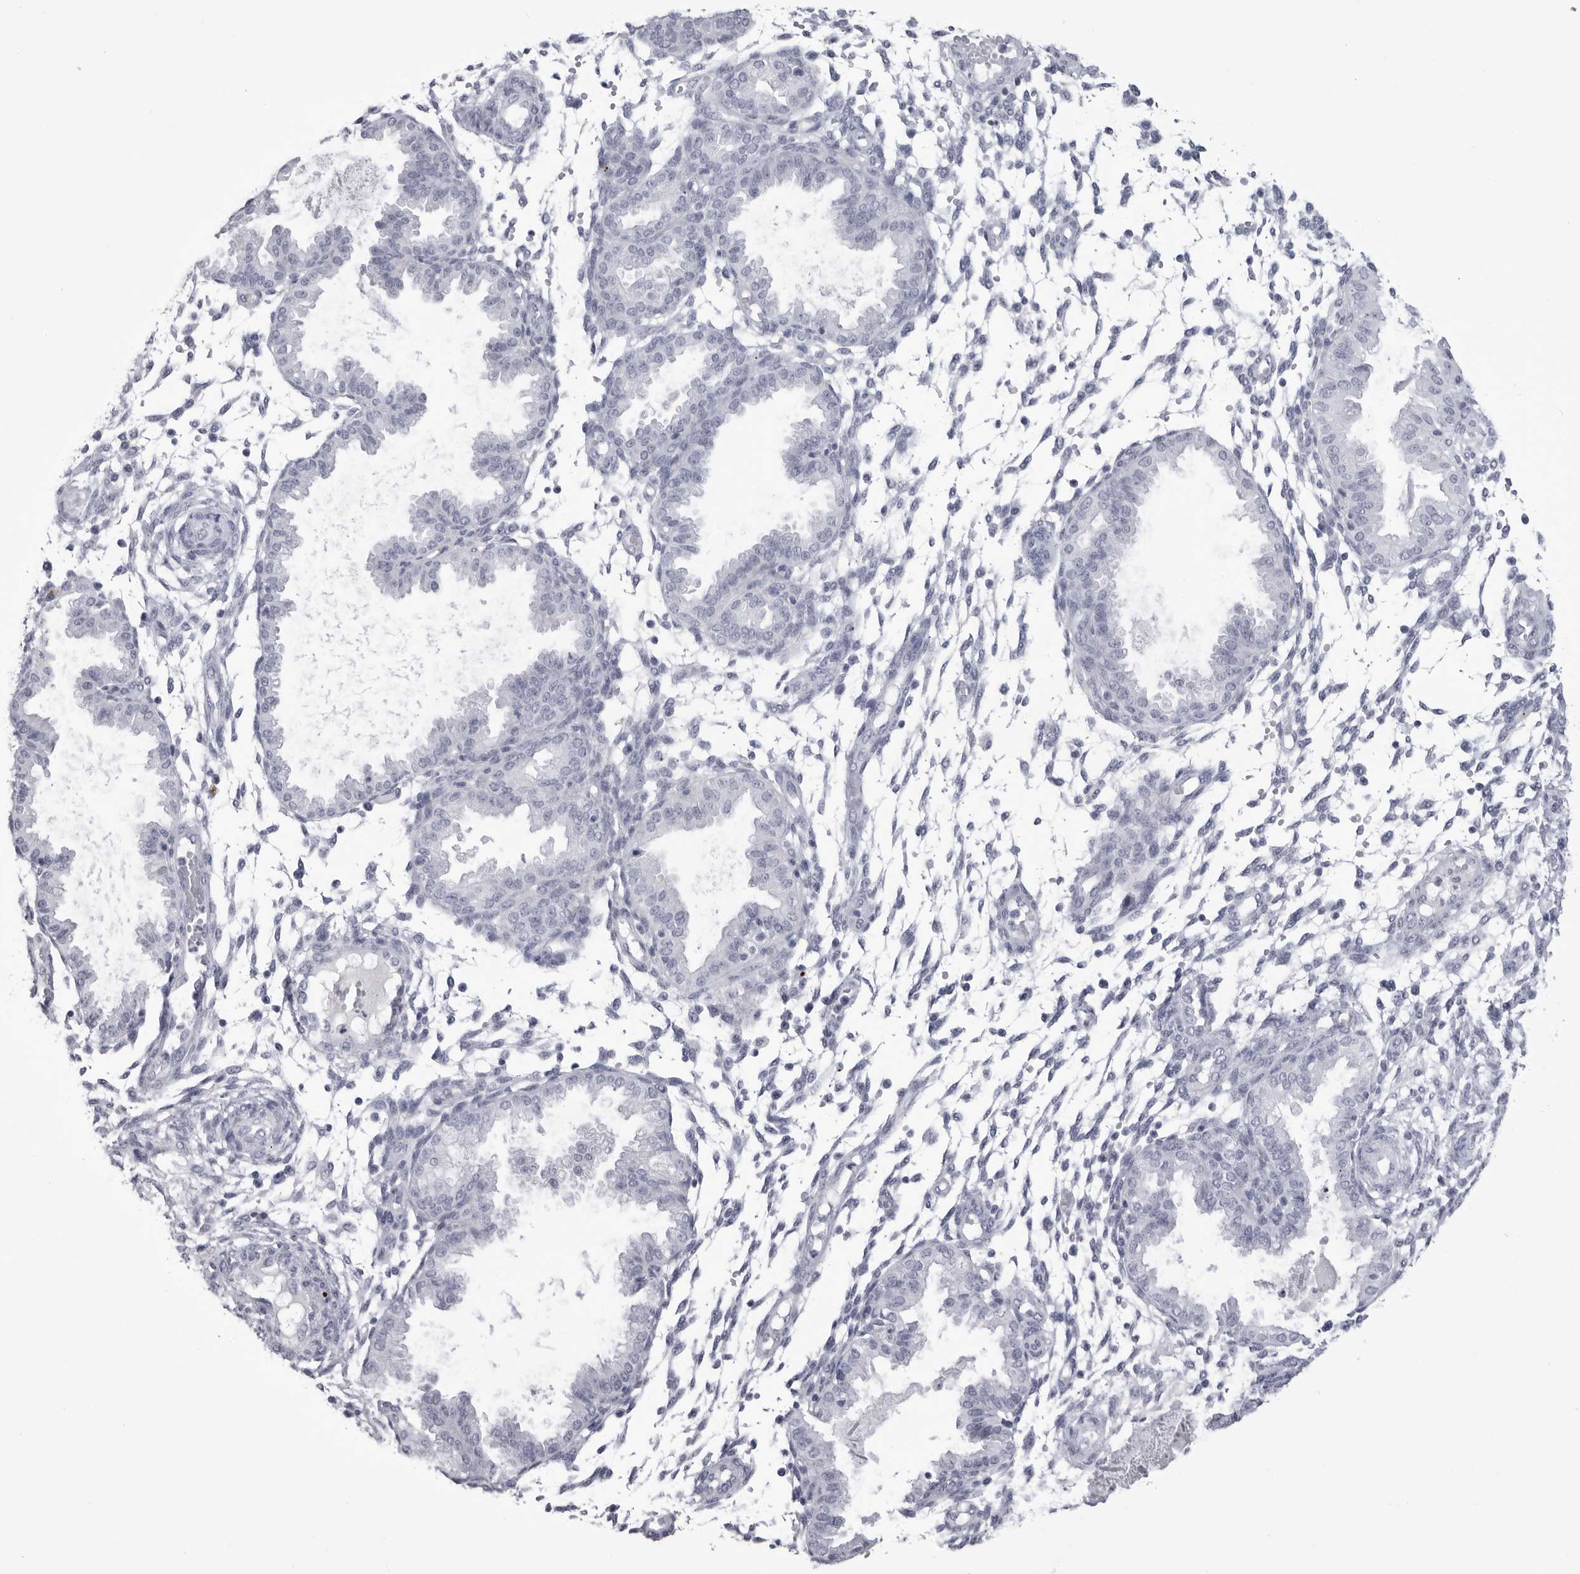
{"staining": {"intensity": "negative", "quantity": "none", "location": "none"}, "tissue": "endometrium", "cell_type": "Cells in endometrial stroma", "image_type": "normal", "snomed": [{"axis": "morphology", "description": "Normal tissue, NOS"}, {"axis": "topography", "description": "Endometrium"}], "caption": "Micrograph shows no protein expression in cells in endometrial stroma of benign endometrium. (DAB (3,3'-diaminobenzidine) immunohistochemistry (IHC) visualized using brightfield microscopy, high magnification).", "gene": "COL26A1", "patient": {"sex": "female", "age": 33}}